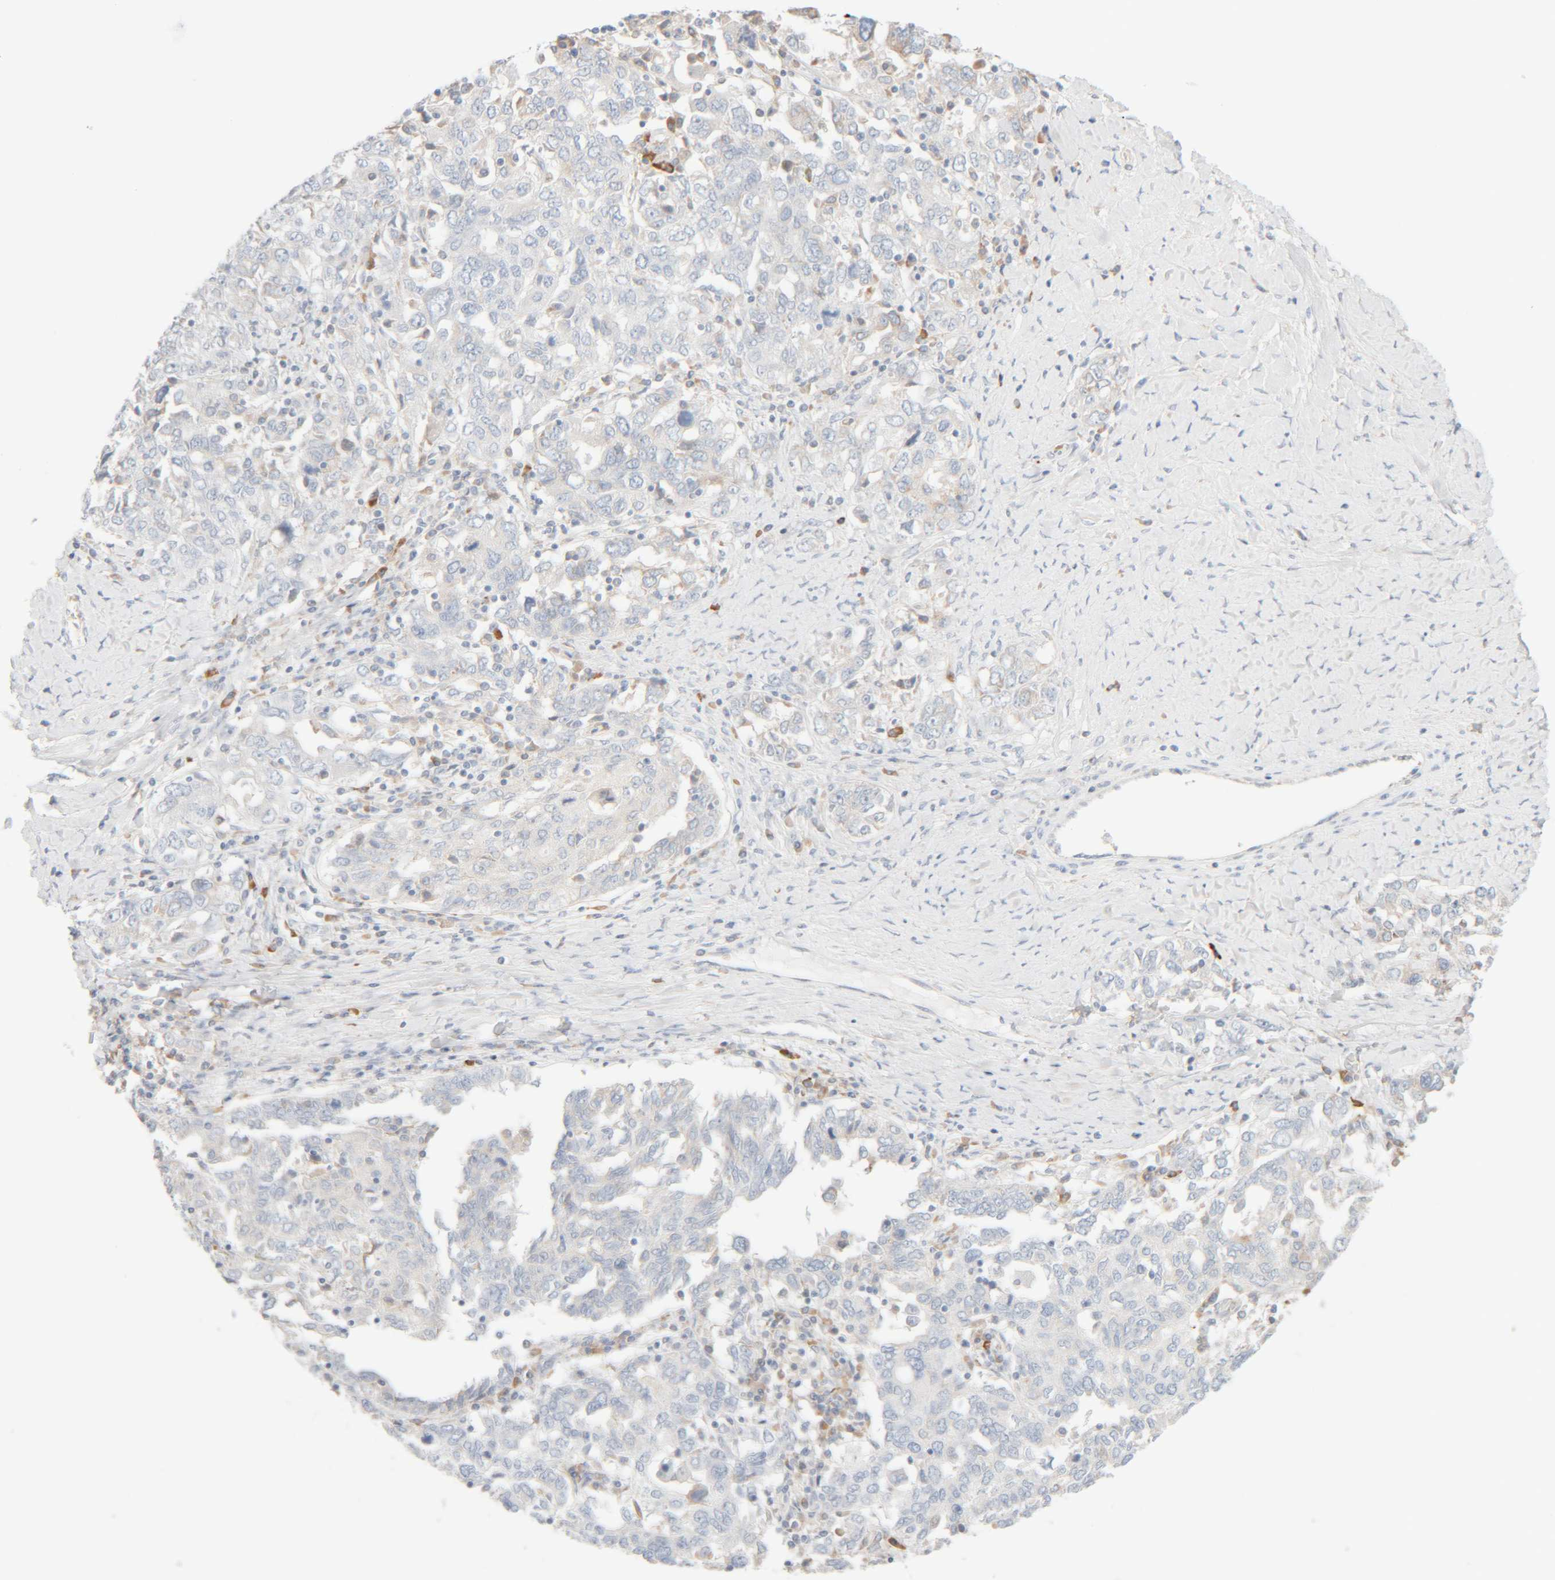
{"staining": {"intensity": "negative", "quantity": "none", "location": "none"}, "tissue": "ovarian cancer", "cell_type": "Tumor cells", "image_type": "cancer", "snomed": [{"axis": "morphology", "description": "Carcinoma, endometroid"}, {"axis": "topography", "description": "Ovary"}], "caption": "The histopathology image displays no significant expression in tumor cells of ovarian endometroid carcinoma.", "gene": "RIDA", "patient": {"sex": "female", "age": 62}}